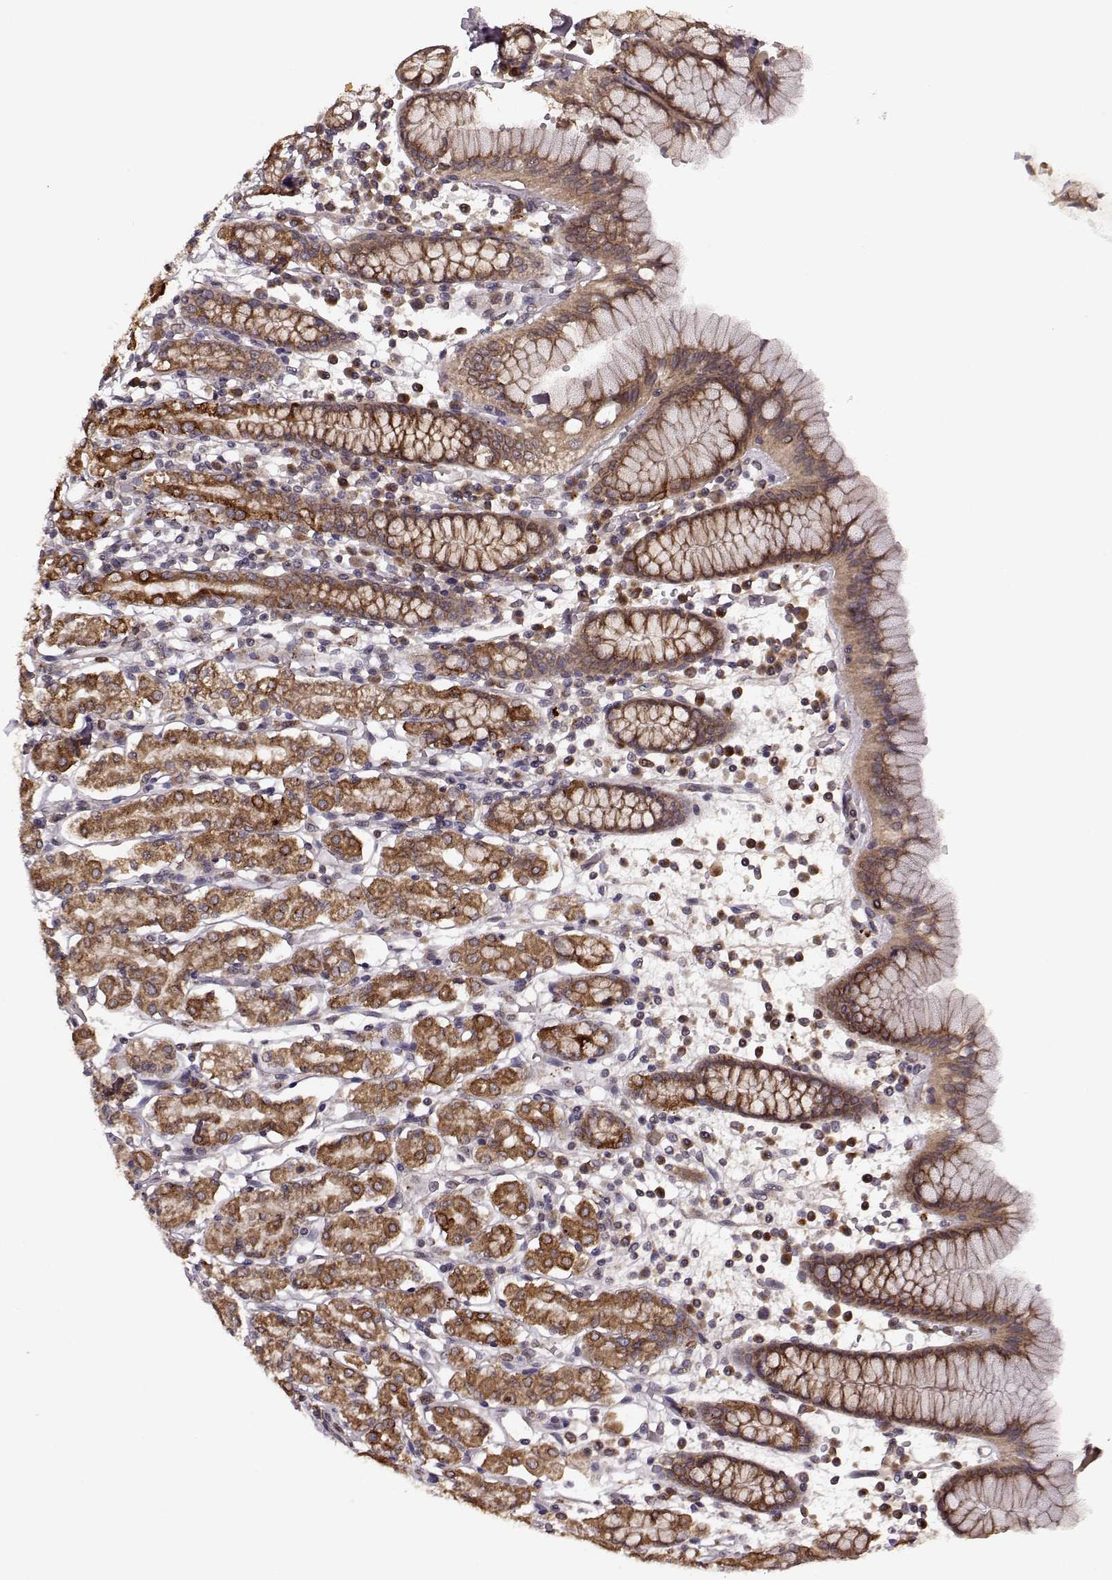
{"staining": {"intensity": "moderate", "quantity": ">75%", "location": "cytoplasmic/membranous"}, "tissue": "stomach", "cell_type": "Glandular cells", "image_type": "normal", "snomed": [{"axis": "morphology", "description": "Normal tissue, NOS"}, {"axis": "topography", "description": "Stomach, upper"}, {"axis": "topography", "description": "Stomach"}], "caption": "A medium amount of moderate cytoplasmic/membranous expression is identified in about >75% of glandular cells in unremarkable stomach. (DAB (3,3'-diaminobenzidine) IHC with brightfield microscopy, high magnification).", "gene": "YIPF5", "patient": {"sex": "male", "age": 62}}